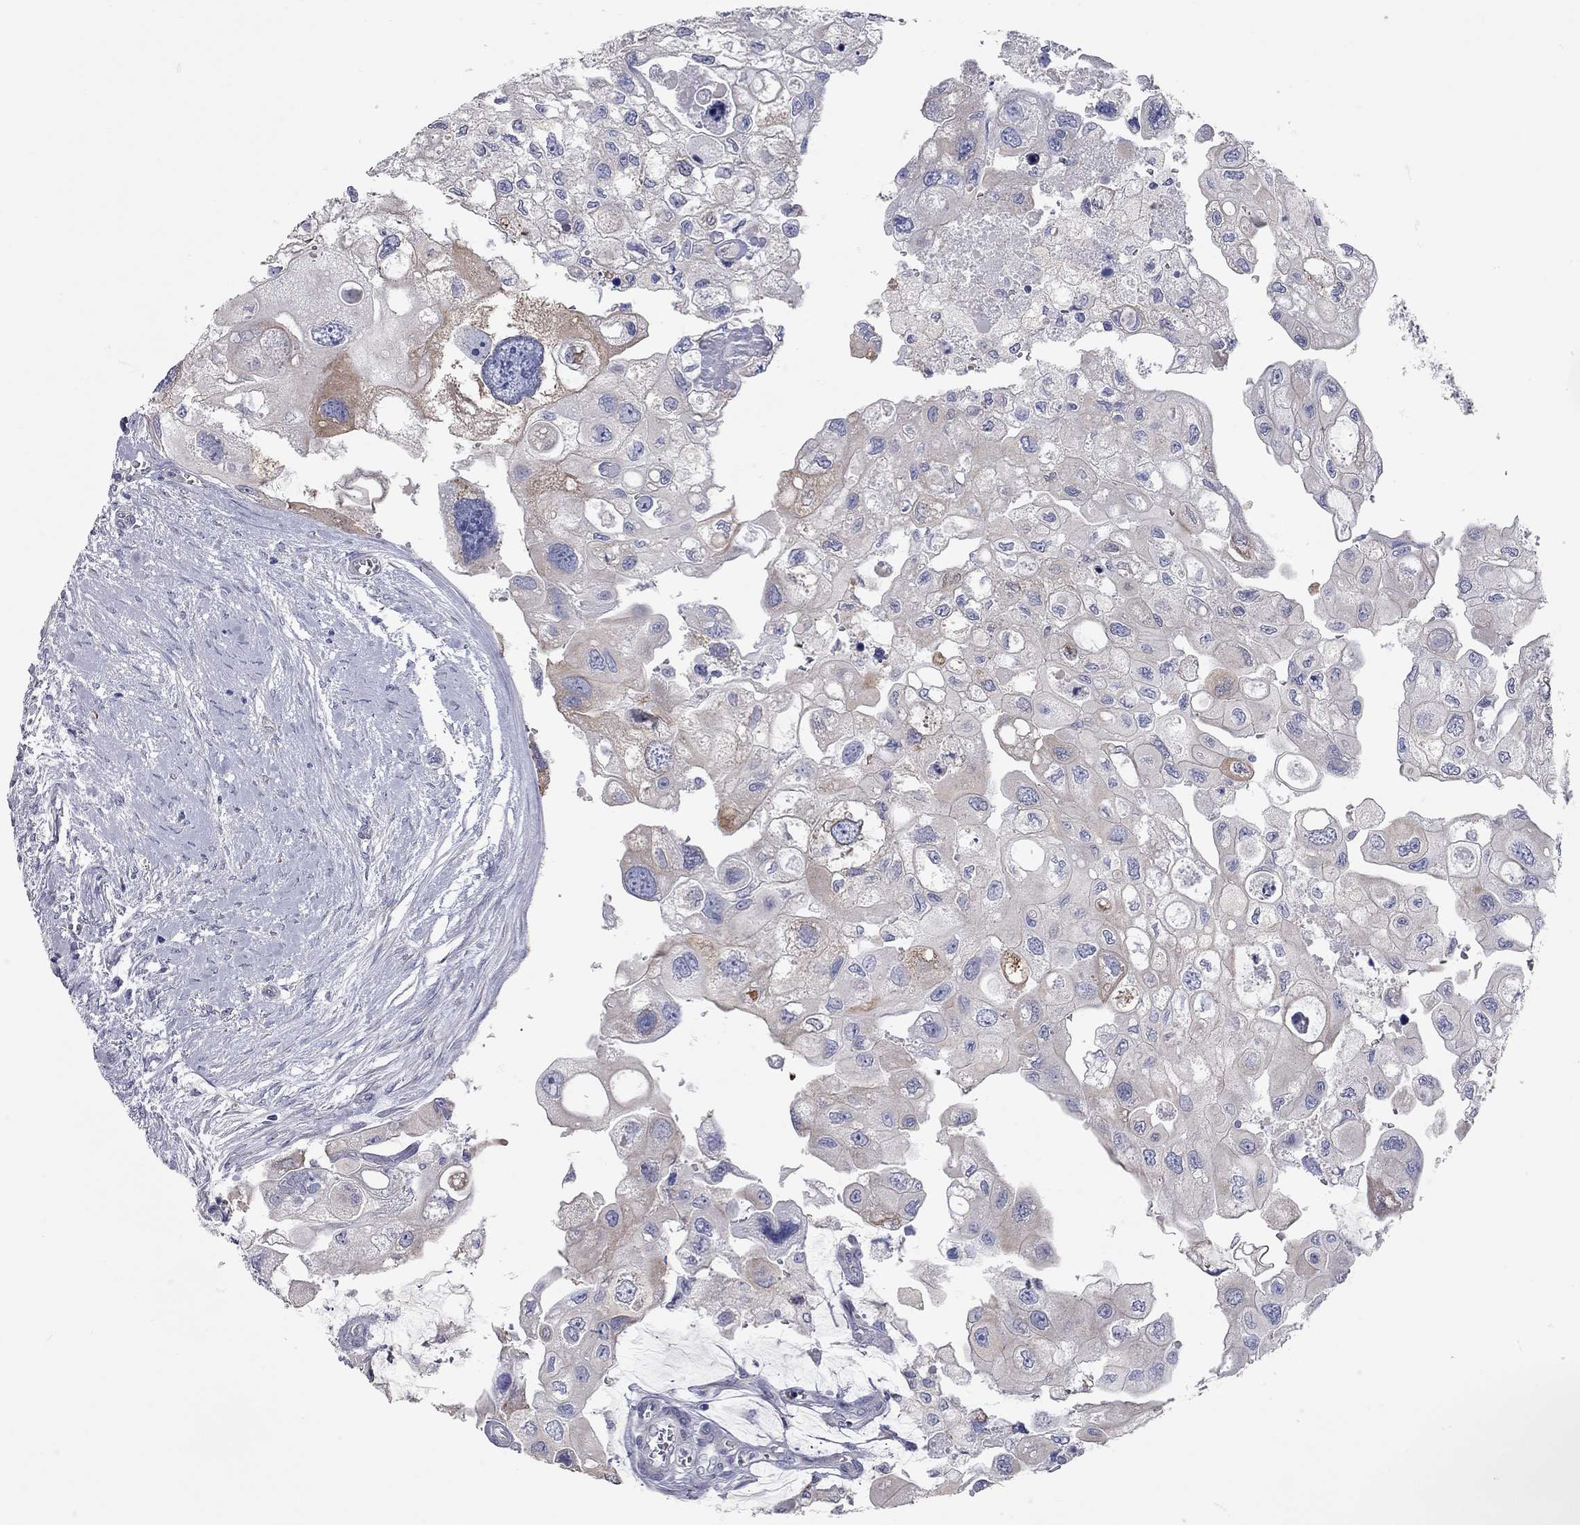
{"staining": {"intensity": "moderate", "quantity": "<25%", "location": "cytoplasmic/membranous"}, "tissue": "urothelial cancer", "cell_type": "Tumor cells", "image_type": "cancer", "snomed": [{"axis": "morphology", "description": "Urothelial carcinoma, High grade"}, {"axis": "topography", "description": "Urinary bladder"}], "caption": "About <25% of tumor cells in human high-grade urothelial carcinoma demonstrate moderate cytoplasmic/membranous protein positivity as visualized by brown immunohistochemical staining.", "gene": "XAGE2", "patient": {"sex": "male", "age": 59}}